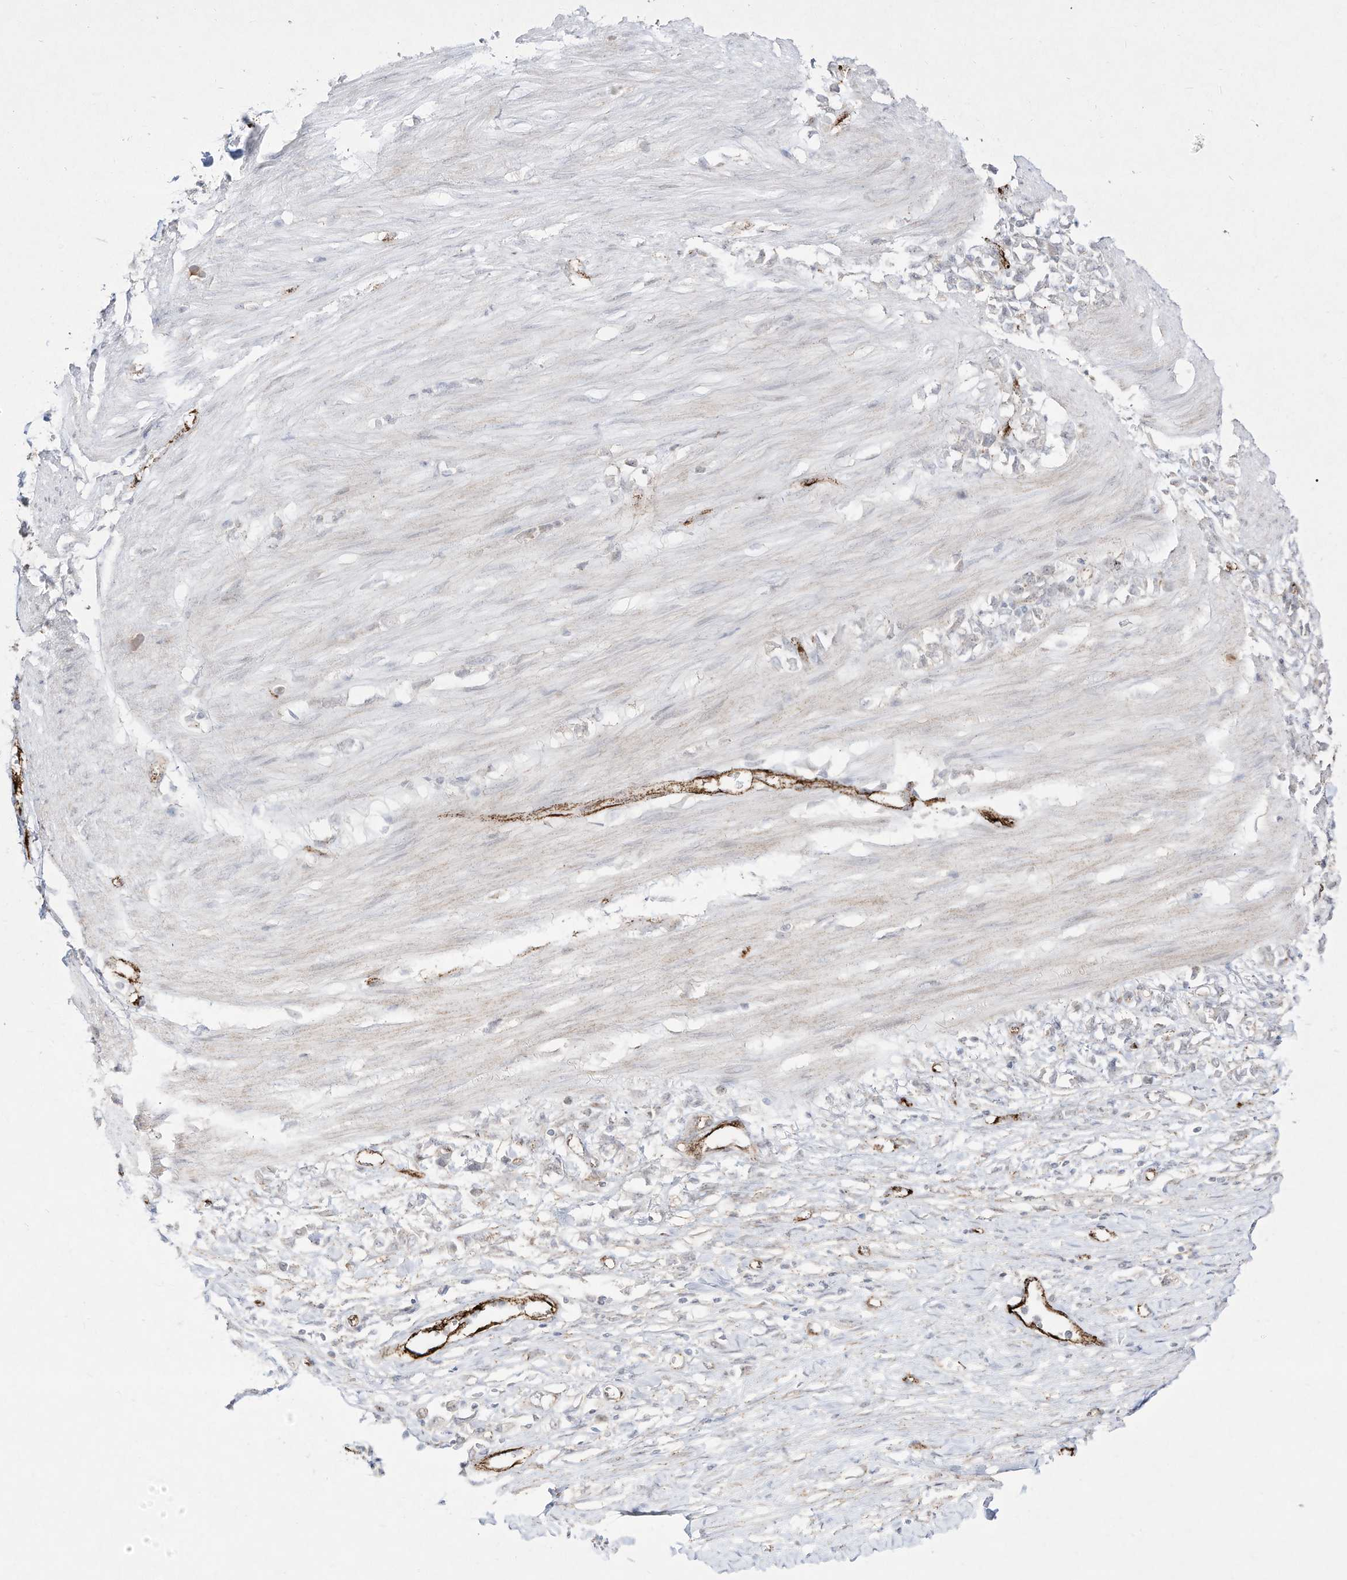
{"staining": {"intensity": "negative", "quantity": "none", "location": "none"}, "tissue": "stomach cancer", "cell_type": "Tumor cells", "image_type": "cancer", "snomed": [{"axis": "morphology", "description": "Adenocarcinoma, NOS"}, {"axis": "topography", "description": "Stomach"}], "caption": "Tumor cells show no significant positivity in stomach adenocarcinoma.", "gene": "ZGRF1", "patient": {"sex": "female", "age": 76}}